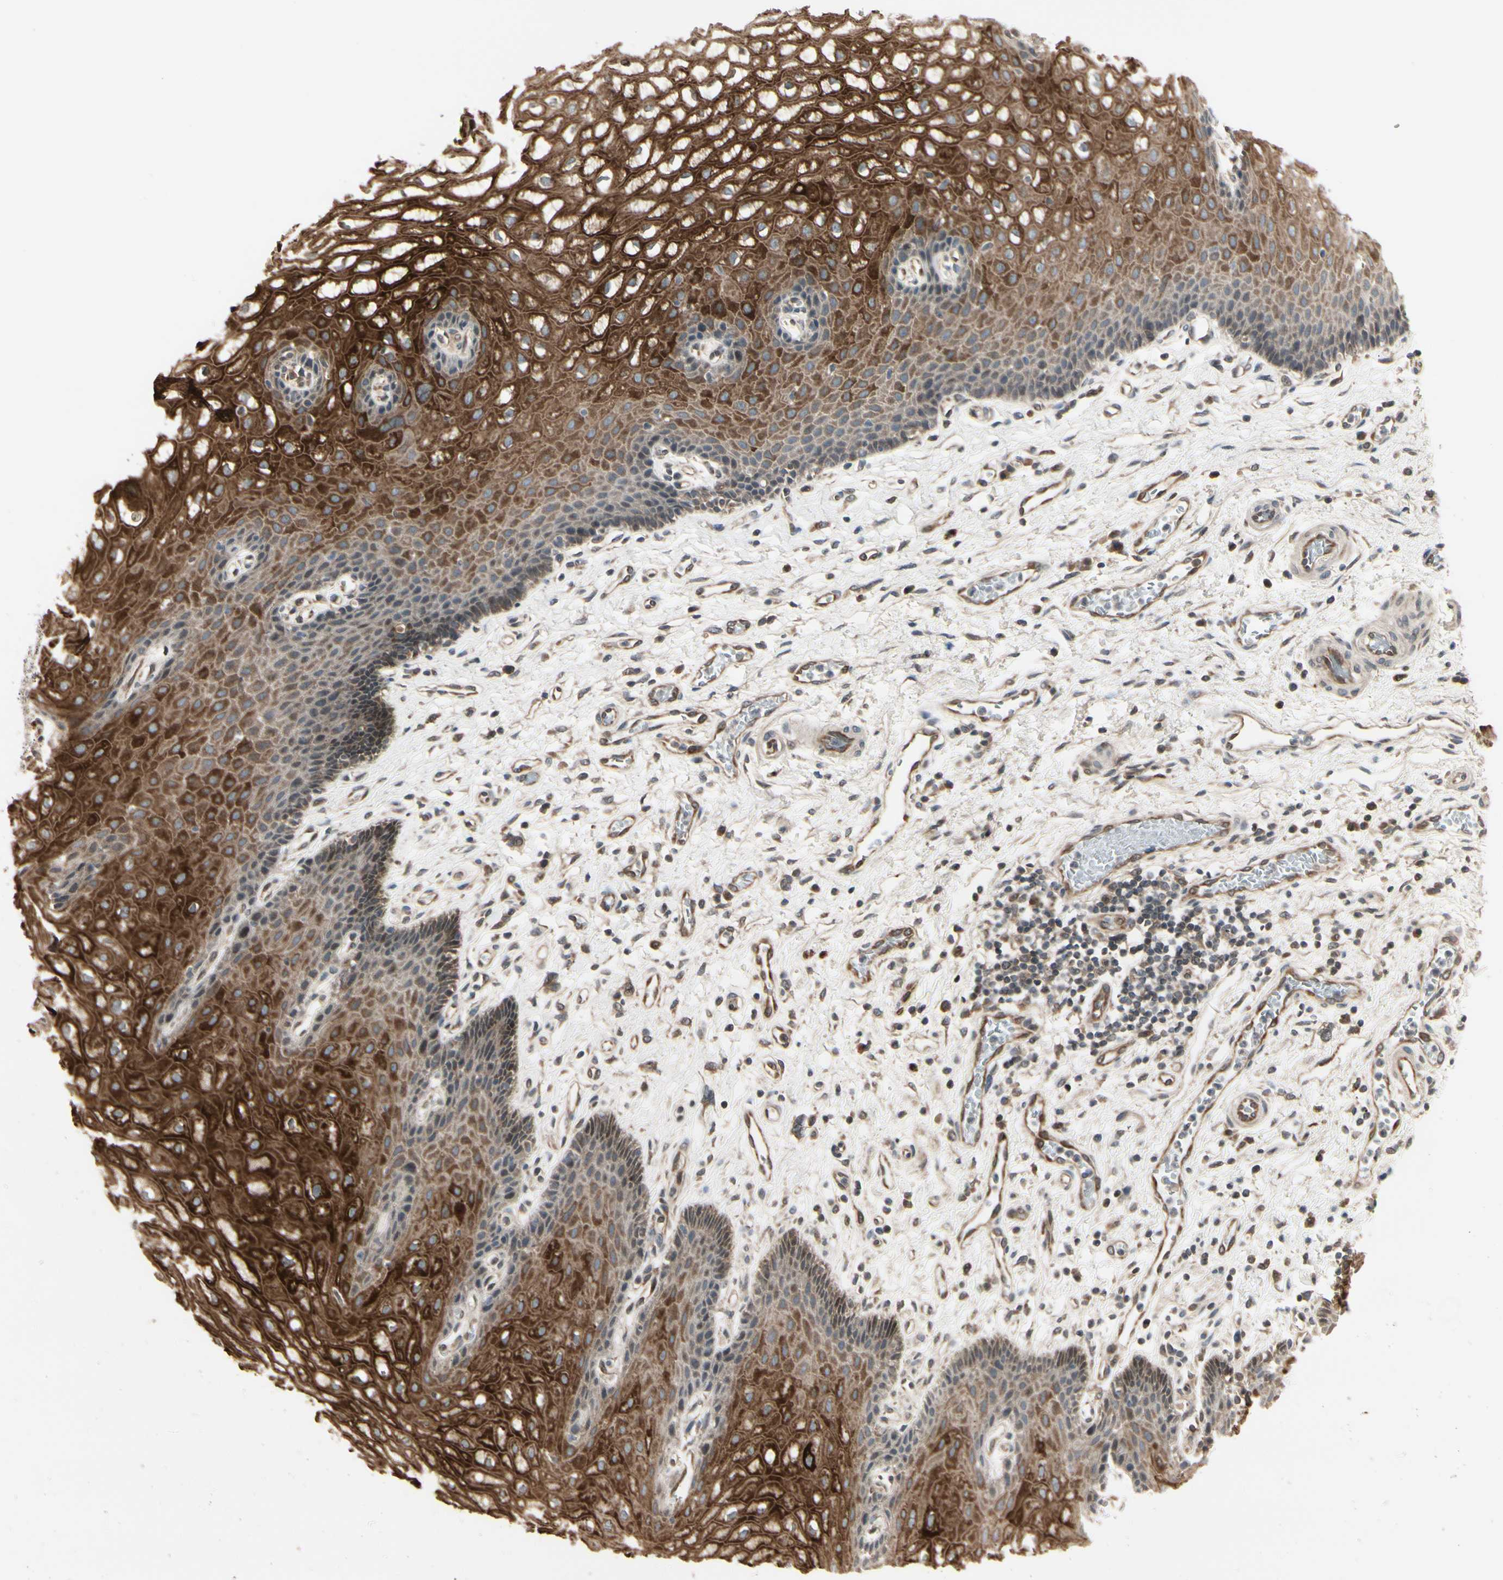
{"staining": {"intensity": "strong", "quantity": ">75%", "location": "cytoplasmic/membranous"}, "tissue": "esophagus", "cell_type": "Squamous epithelial cells", "image_type": "normal", "snomed": [{"axis": "morphology", "description": "Normal tissue, NOS"}, {"axis": "topography", "description": "Esophagus"}], "caption": "IHC (DAB (3,3'-diaminobenzidine)) staining of normal human esophagus shows strong cytoplasmic/membranous protein expression in approximately >75% of squamous epithelial cells.", "gene": "SVBP", "patient": {"sex": "male", "age": 54}}